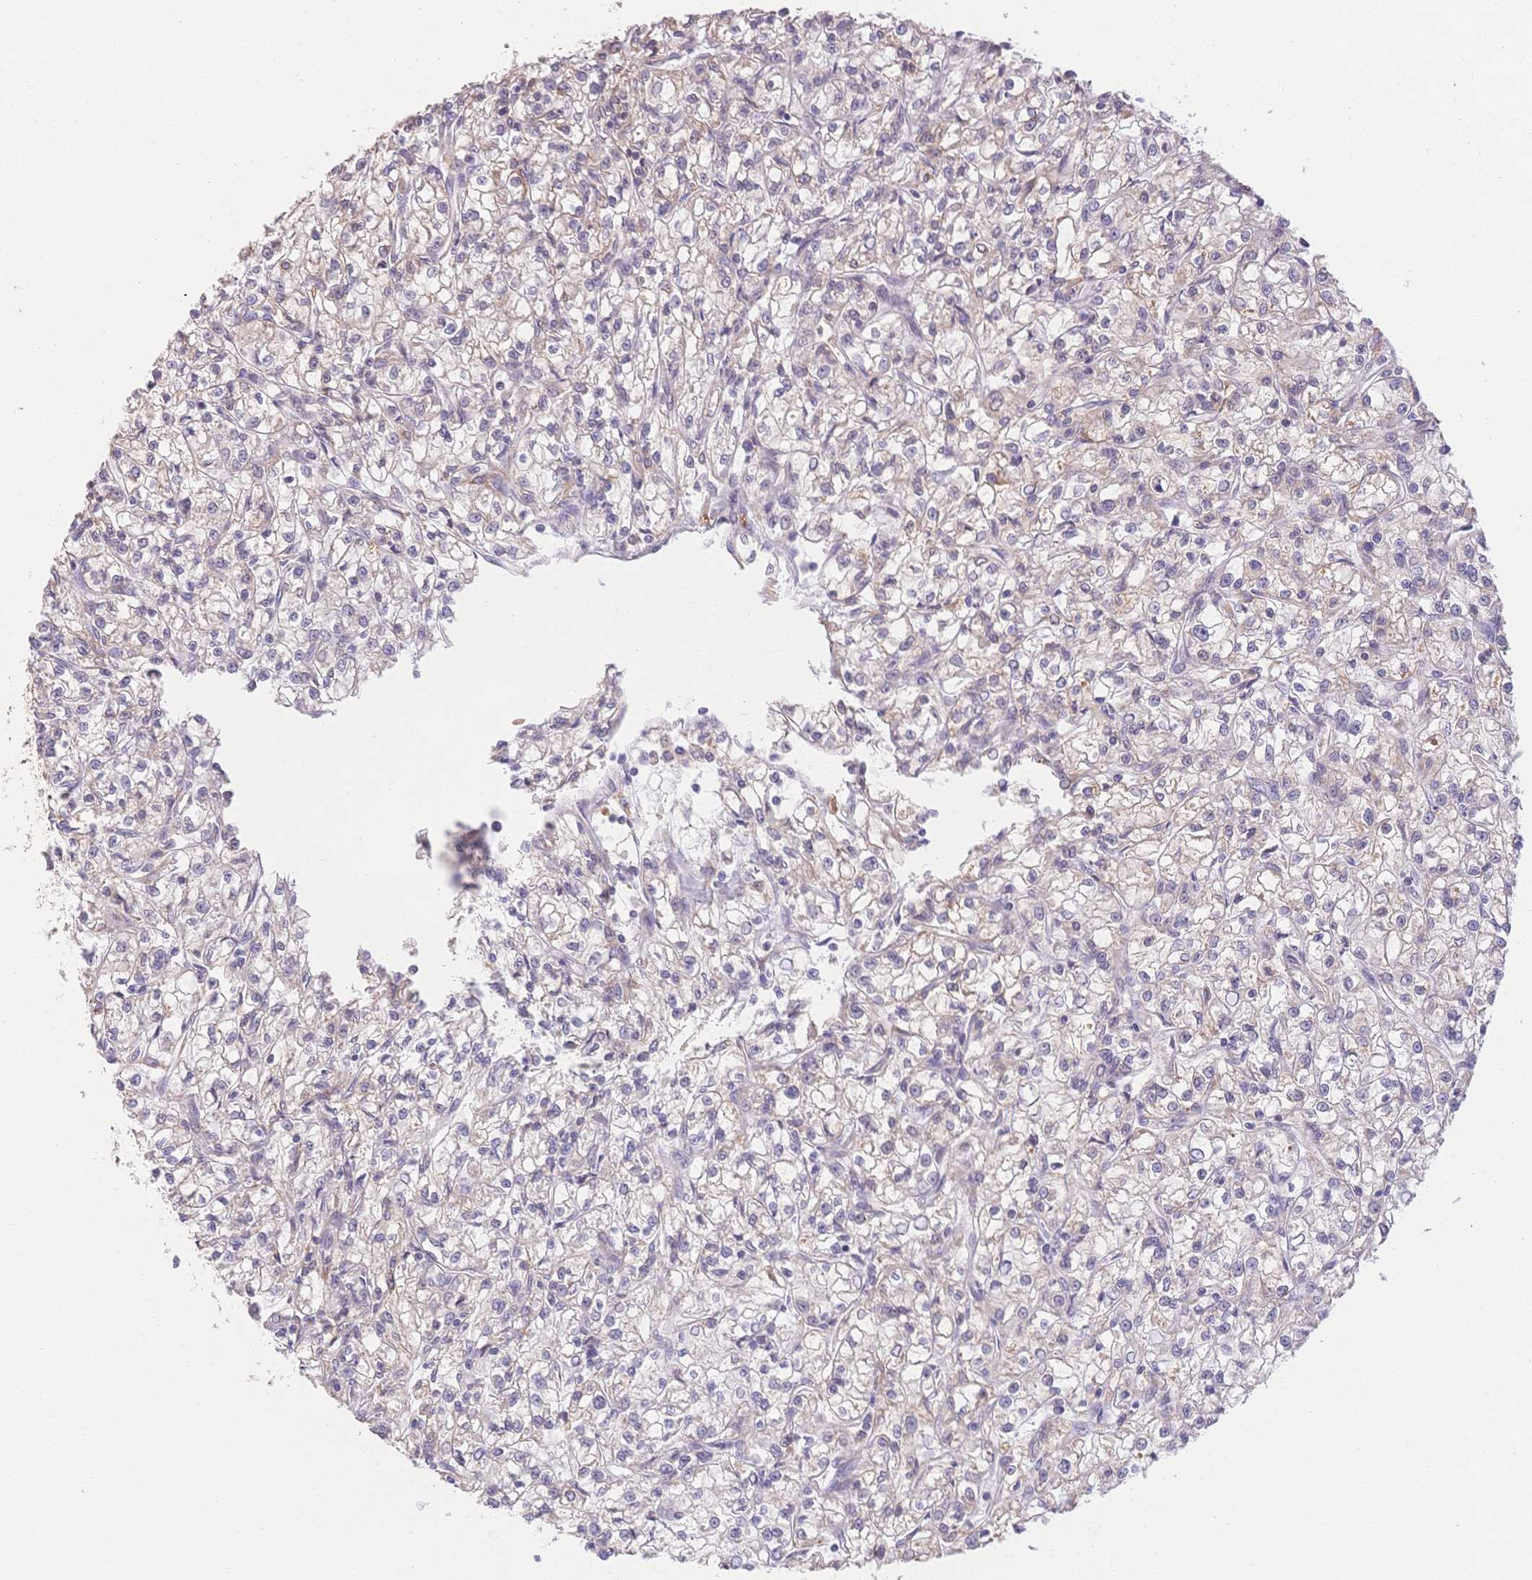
{"staining": {"intensity": "negative", "quantity": "none", "location": "none"}, "tissue": "renal cancer", "cell_type": "Tumor cells", "image_type": "cancer", "snomed": [{"axis": "morphology", "description": "Adenocarcinoma, NOS"}, {"axis": "topography", "description": "Kidney"}], "caption": "An immunohistochemistry photomicrograph of renal adenocarcinoma is shown. There is no staining in tumor cells of renal adenocarcinoma. Nuclei are stained in blue.", "gene": "HS3ST5", "patient": {"sex": "female", "age": 59}}